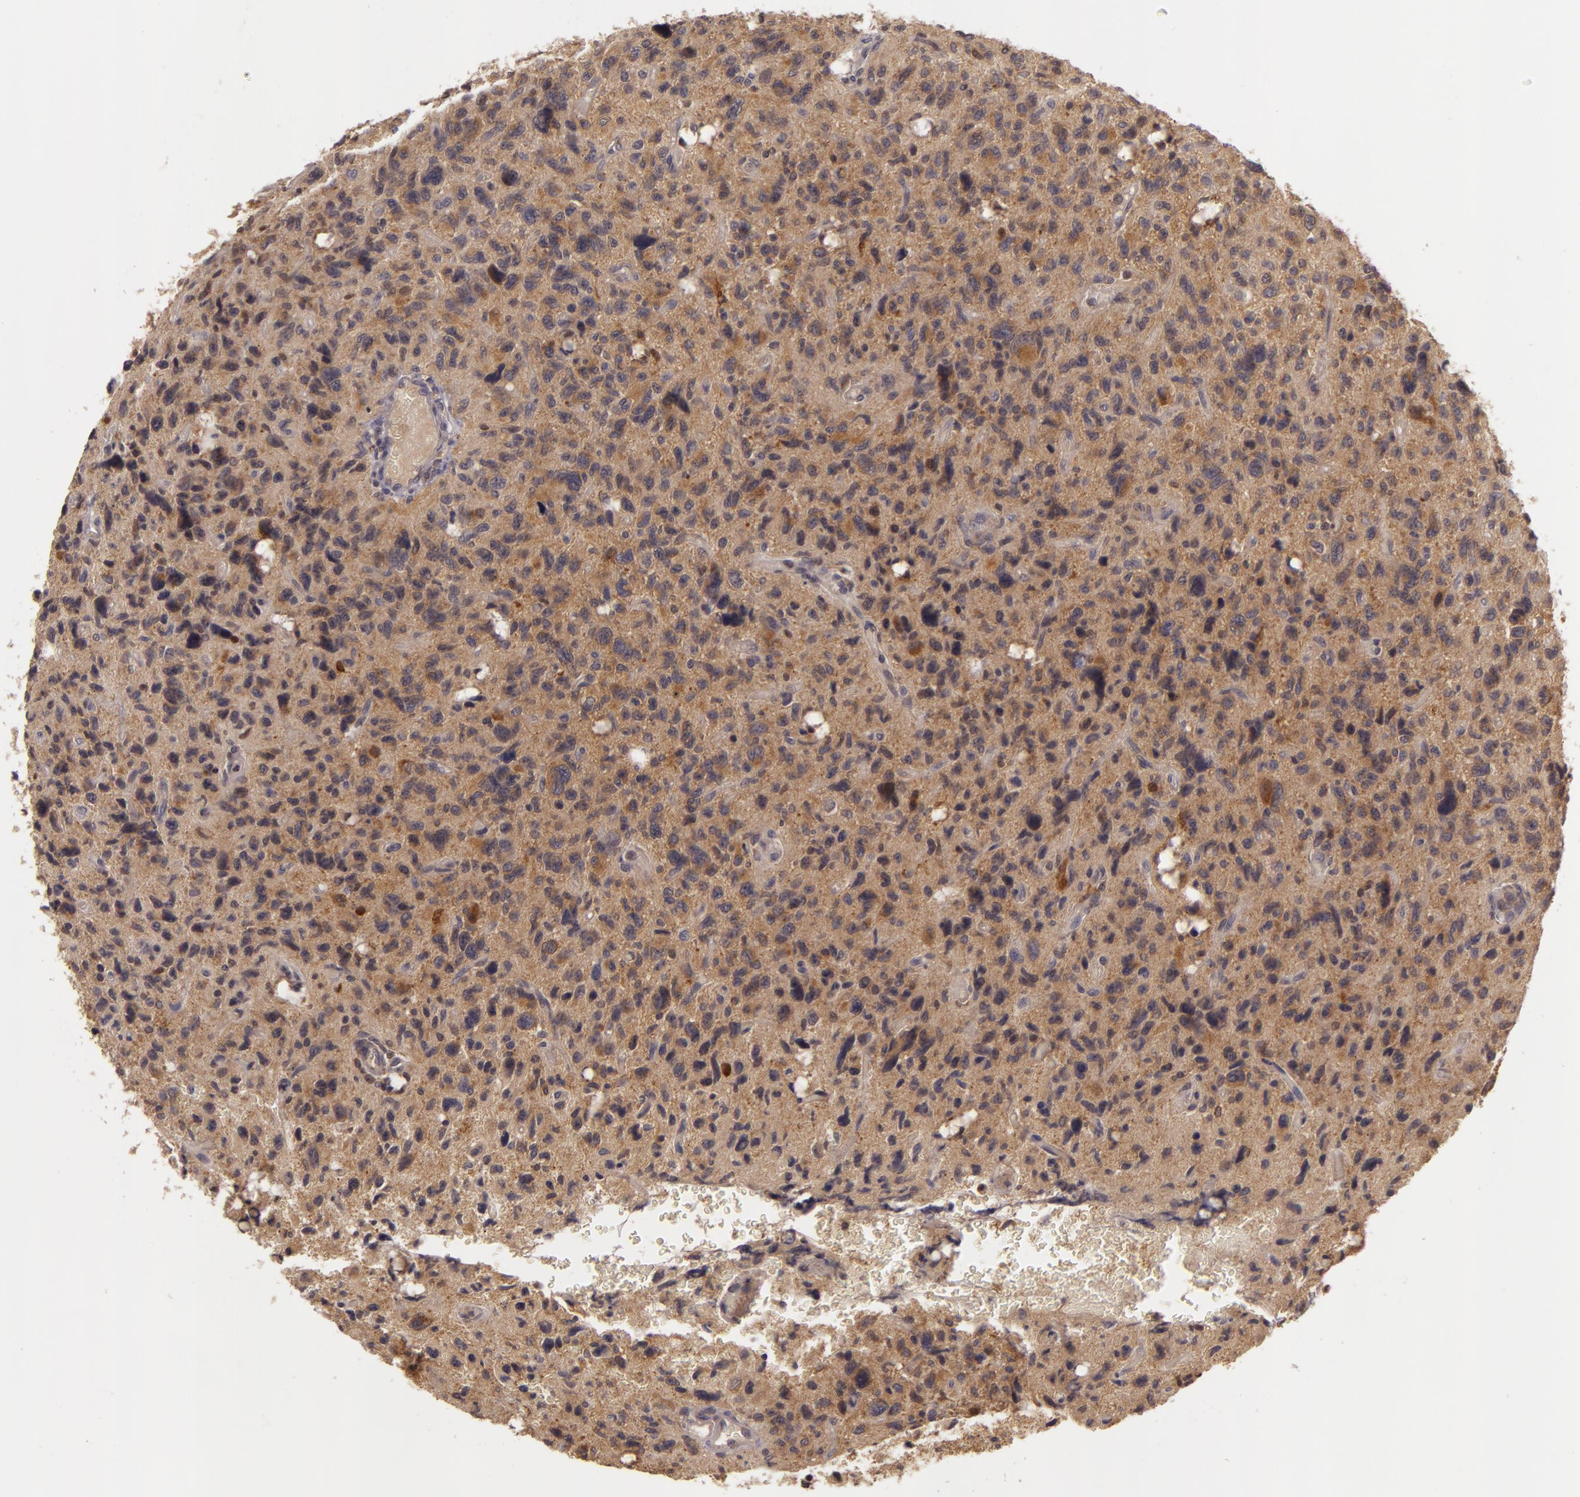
{"staining": {"intensity": "moderate", "quantity": ">75%", "location": "cytoplasmic/membranous"}, "tissue": "glioma", "cell_type": "Tumor cells", "image_type": "cancer", "snomed": [{"axis": "morphology", "description": "Glioma, malignant, High grade"}, {"axis": "topography", "description": "Brain"}], "caption": "Malignant glioma (high-grade) tissue demonstrates moderate cytoplasmic/membranous staining in approximately >75% of tumor cells, visualized by immunohistochemistry. The staining was performed using DAB, with brown indicating positive protein expression. Nuclei are stained blue with hematoxylin.", "gene": "PPP1R3F", "patient": {"sex": "female", "age": 60}}